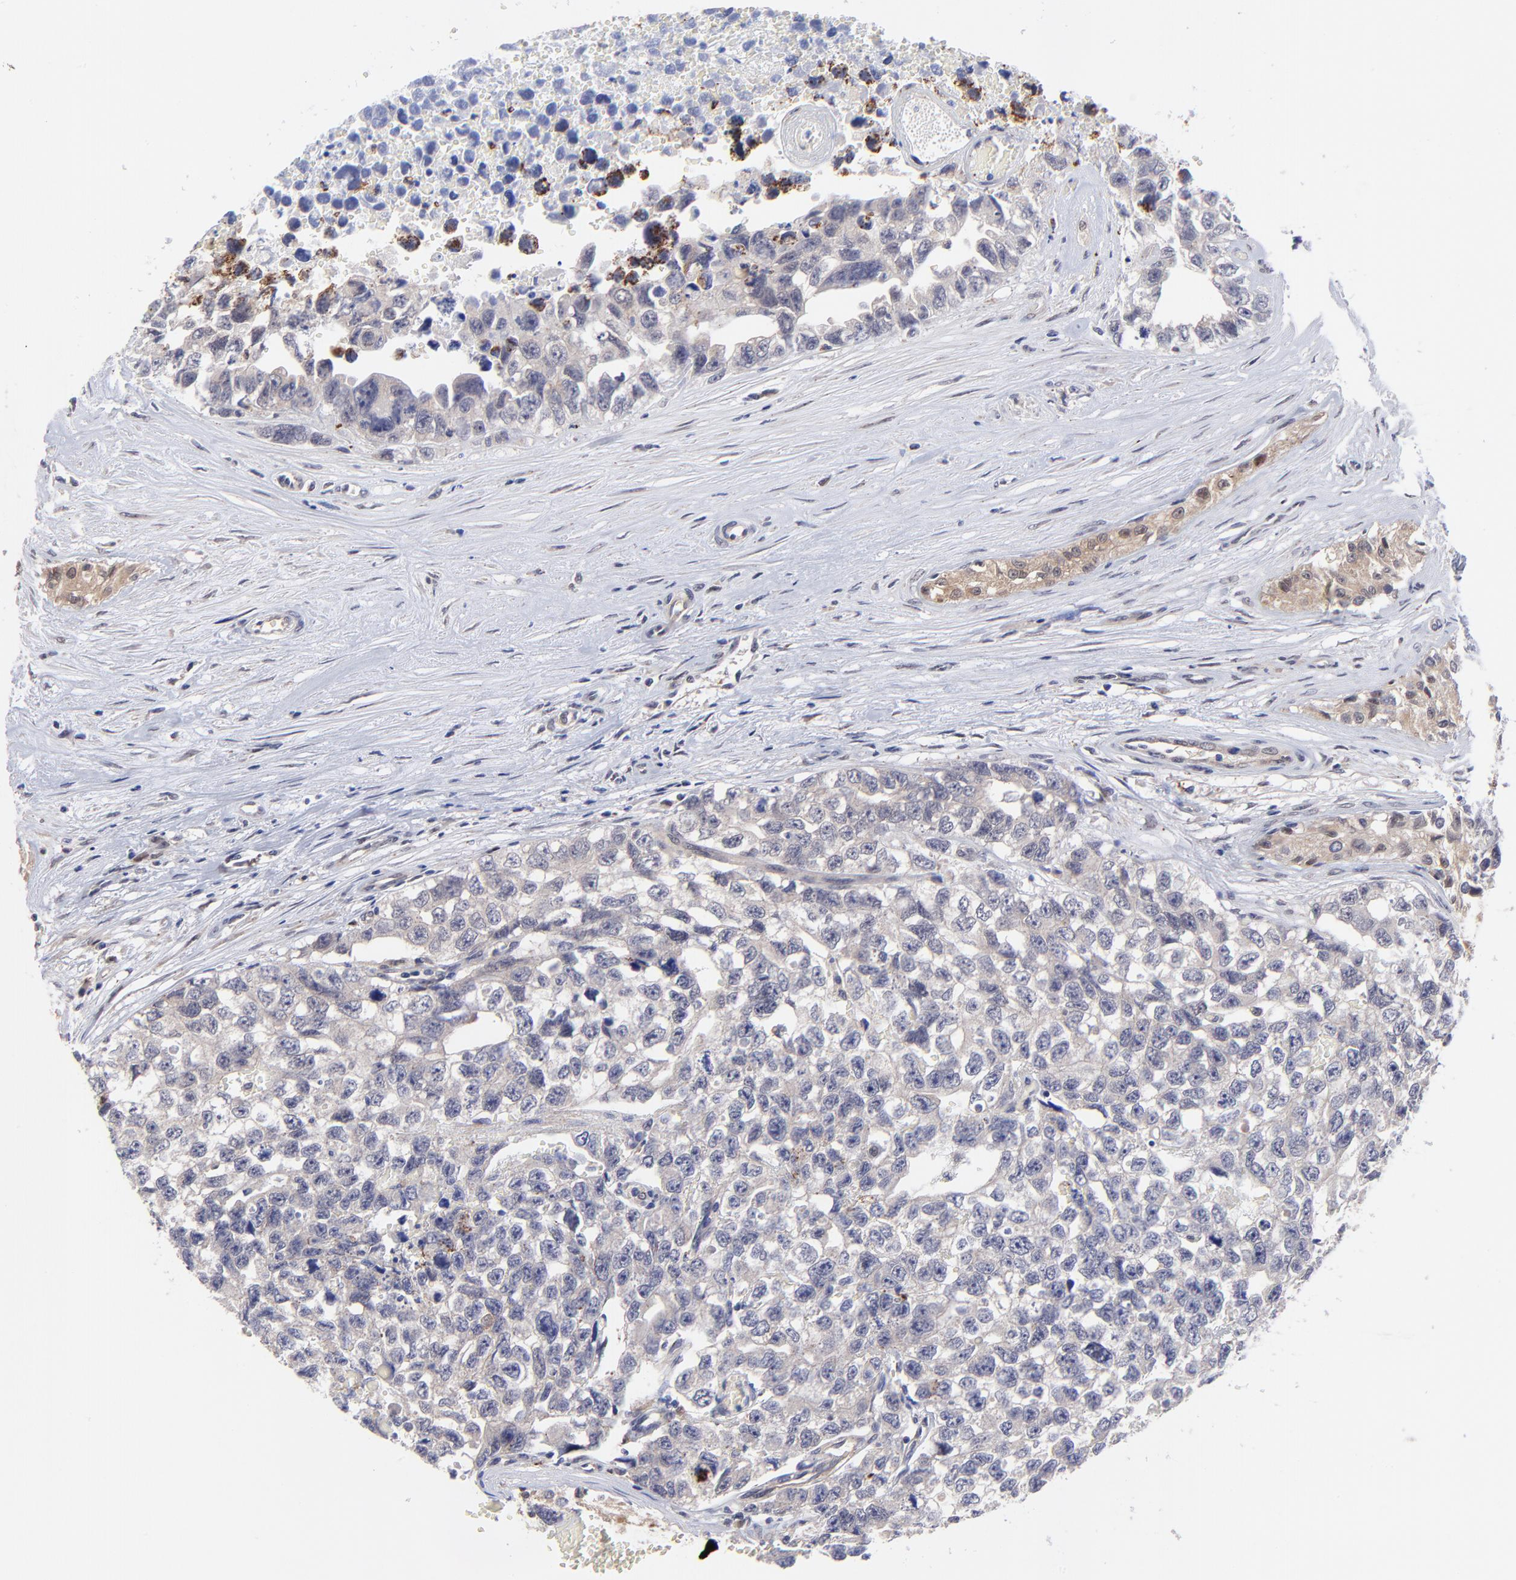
{"staining": {"intensity": "weak", "quantity": ">75%", "location": "cytoplasmic/membranous"}, "tissue": "testis cancer", "cell_type": "Tumor cells", "image_type": "cancer", "snomed": [{"axis": "morphology", "description": "Carcinoma, Embryonal, NOS"}, {"axis": "topography", "description": "Testis"}], "caption": "Protein analysis of embryonal carcinoma (testis) tissue displays weak cytoplasmic/membranous positivity in approximately >75% of tumor cells.", "gene": "ZNF747", "patient": {"sex": "male", "age": 31}}